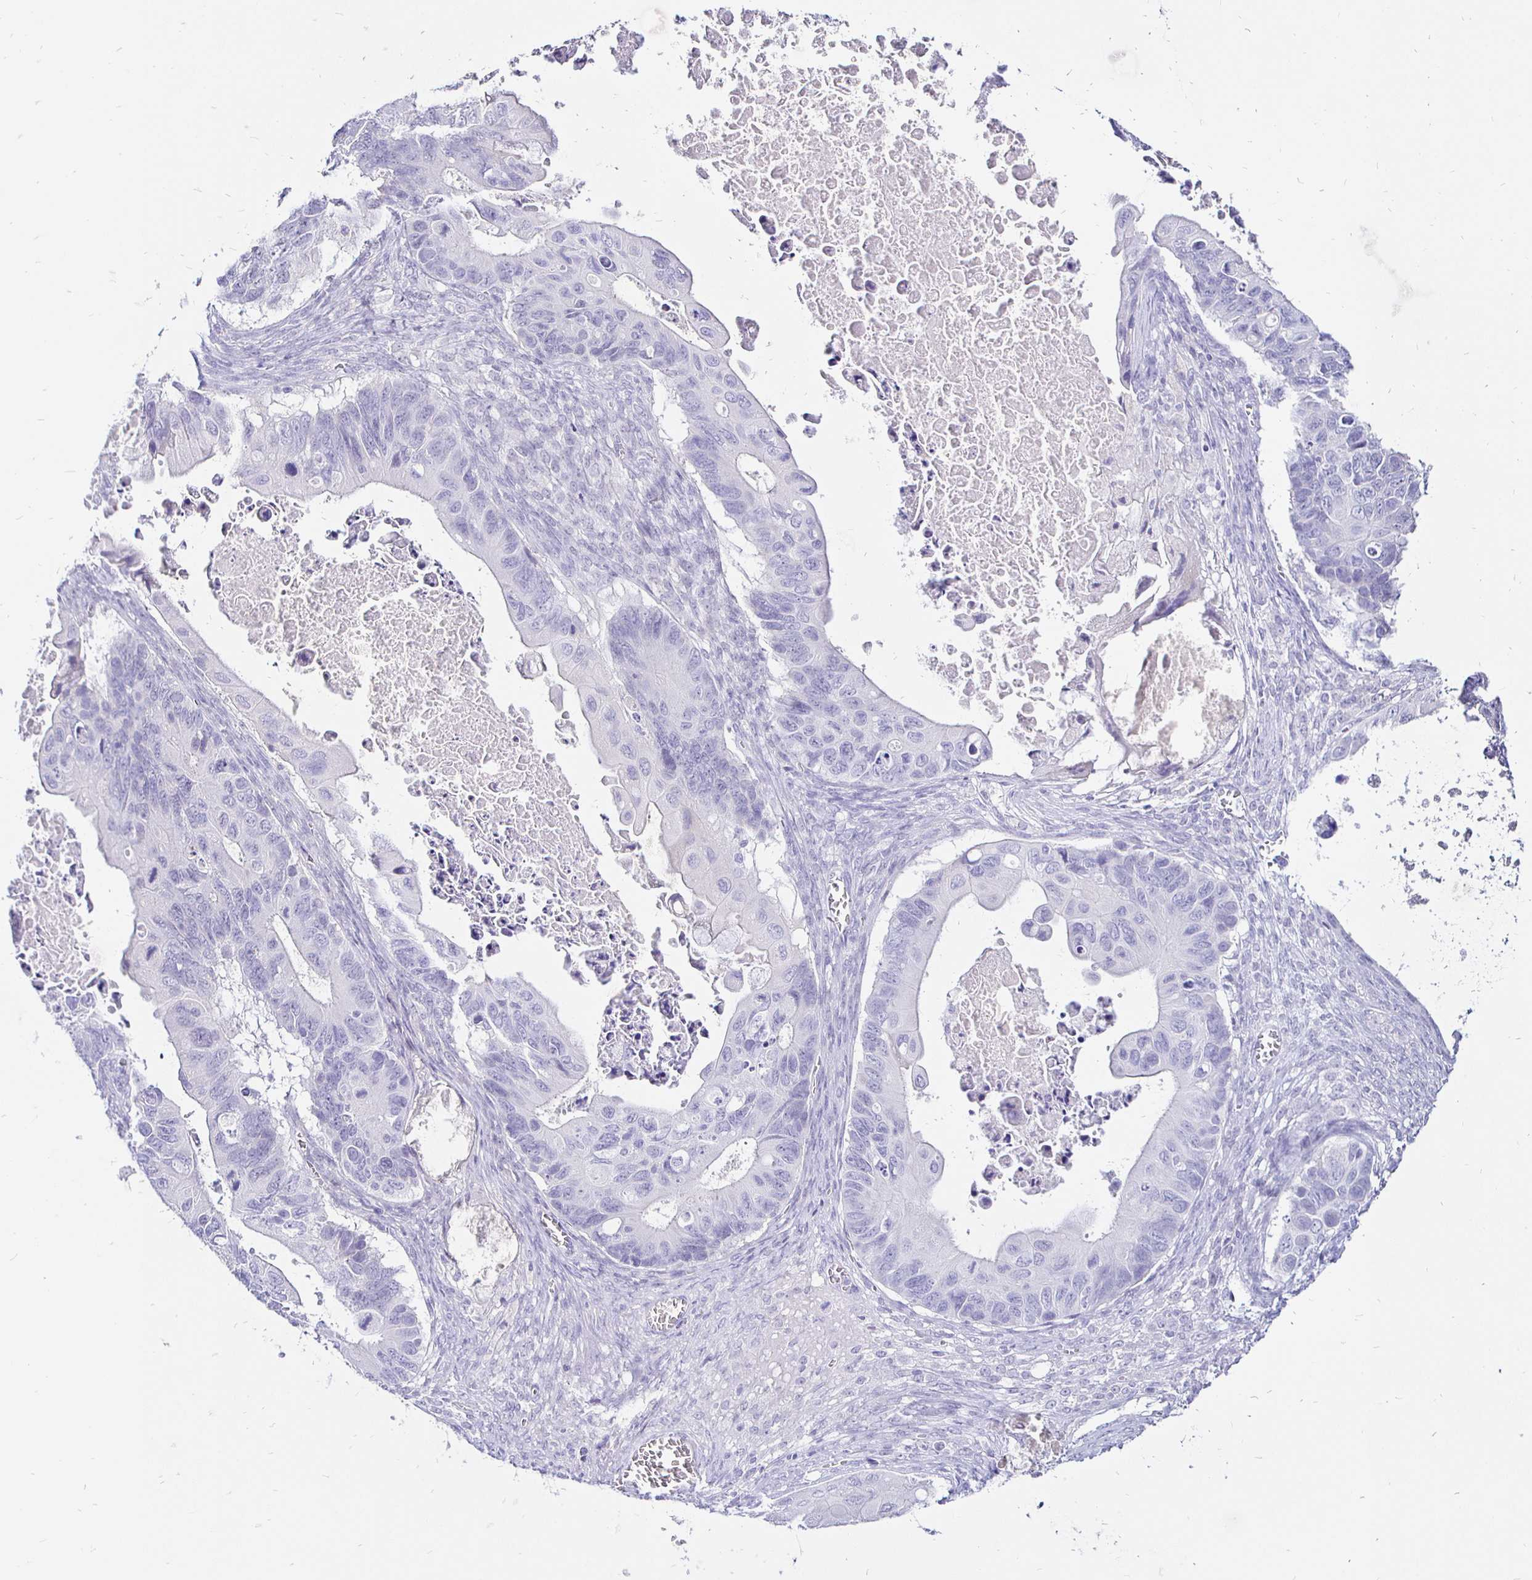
{"staining": {"intensity": "negative", "quantity": "none", "location": "none"}, "tissue": "ovarian cancer", "cell_type": "Tumor cells", "image_type": "cancer", "snomed": [{"axis": "morphology", "description": "Cystadenocarcinoma, mucinous, NOS"}, {"axis": "topography", "description": "Ovary"}], "caption": "The image displays no significant expression in tumor cells of mucinous cystadenocarcinoma (ovarian). The staining is performed using DAB brown chromogen with nuclei counter-stained in using hematoxylin.", "gene": "IRGC", "patient": {"sex": "female", "age": 64}}